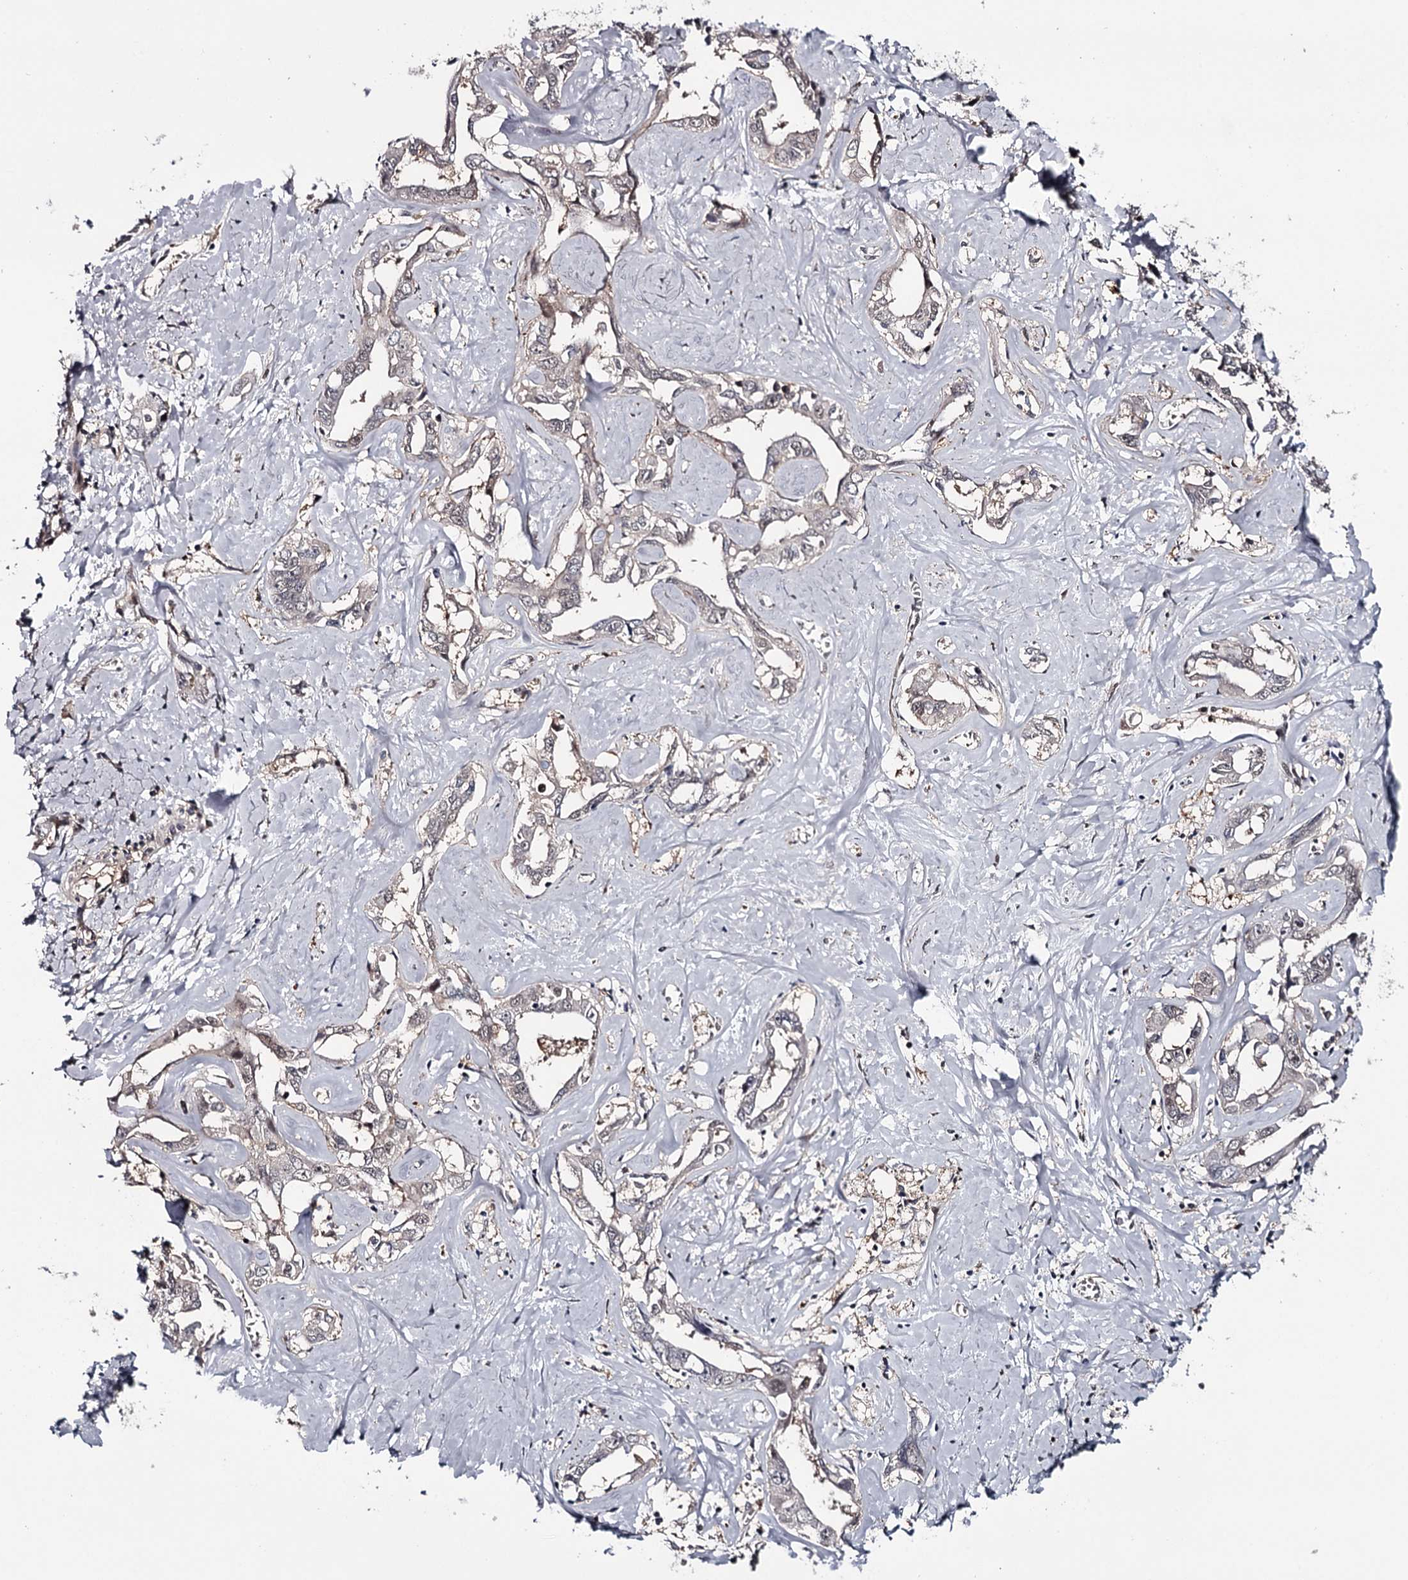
{"staining": {"intensity": "negative", "quantity": "none", "location": "none"}, "tissue": "liver cancer", "cell_type": "Tumor cells", "image_type": "cancer", "snomed": [{"axis": "morphology", "description": "Cholangiocarcinoma"}, {"axis": "topography", "description": "Liver"}], "caption": "Human liver cancer stained for a protein using immunohistochemistry (IHC) displays no expression in tumor cells.", "gene": "GTSF1", "patient": {"sex": "male", "age": 59}}